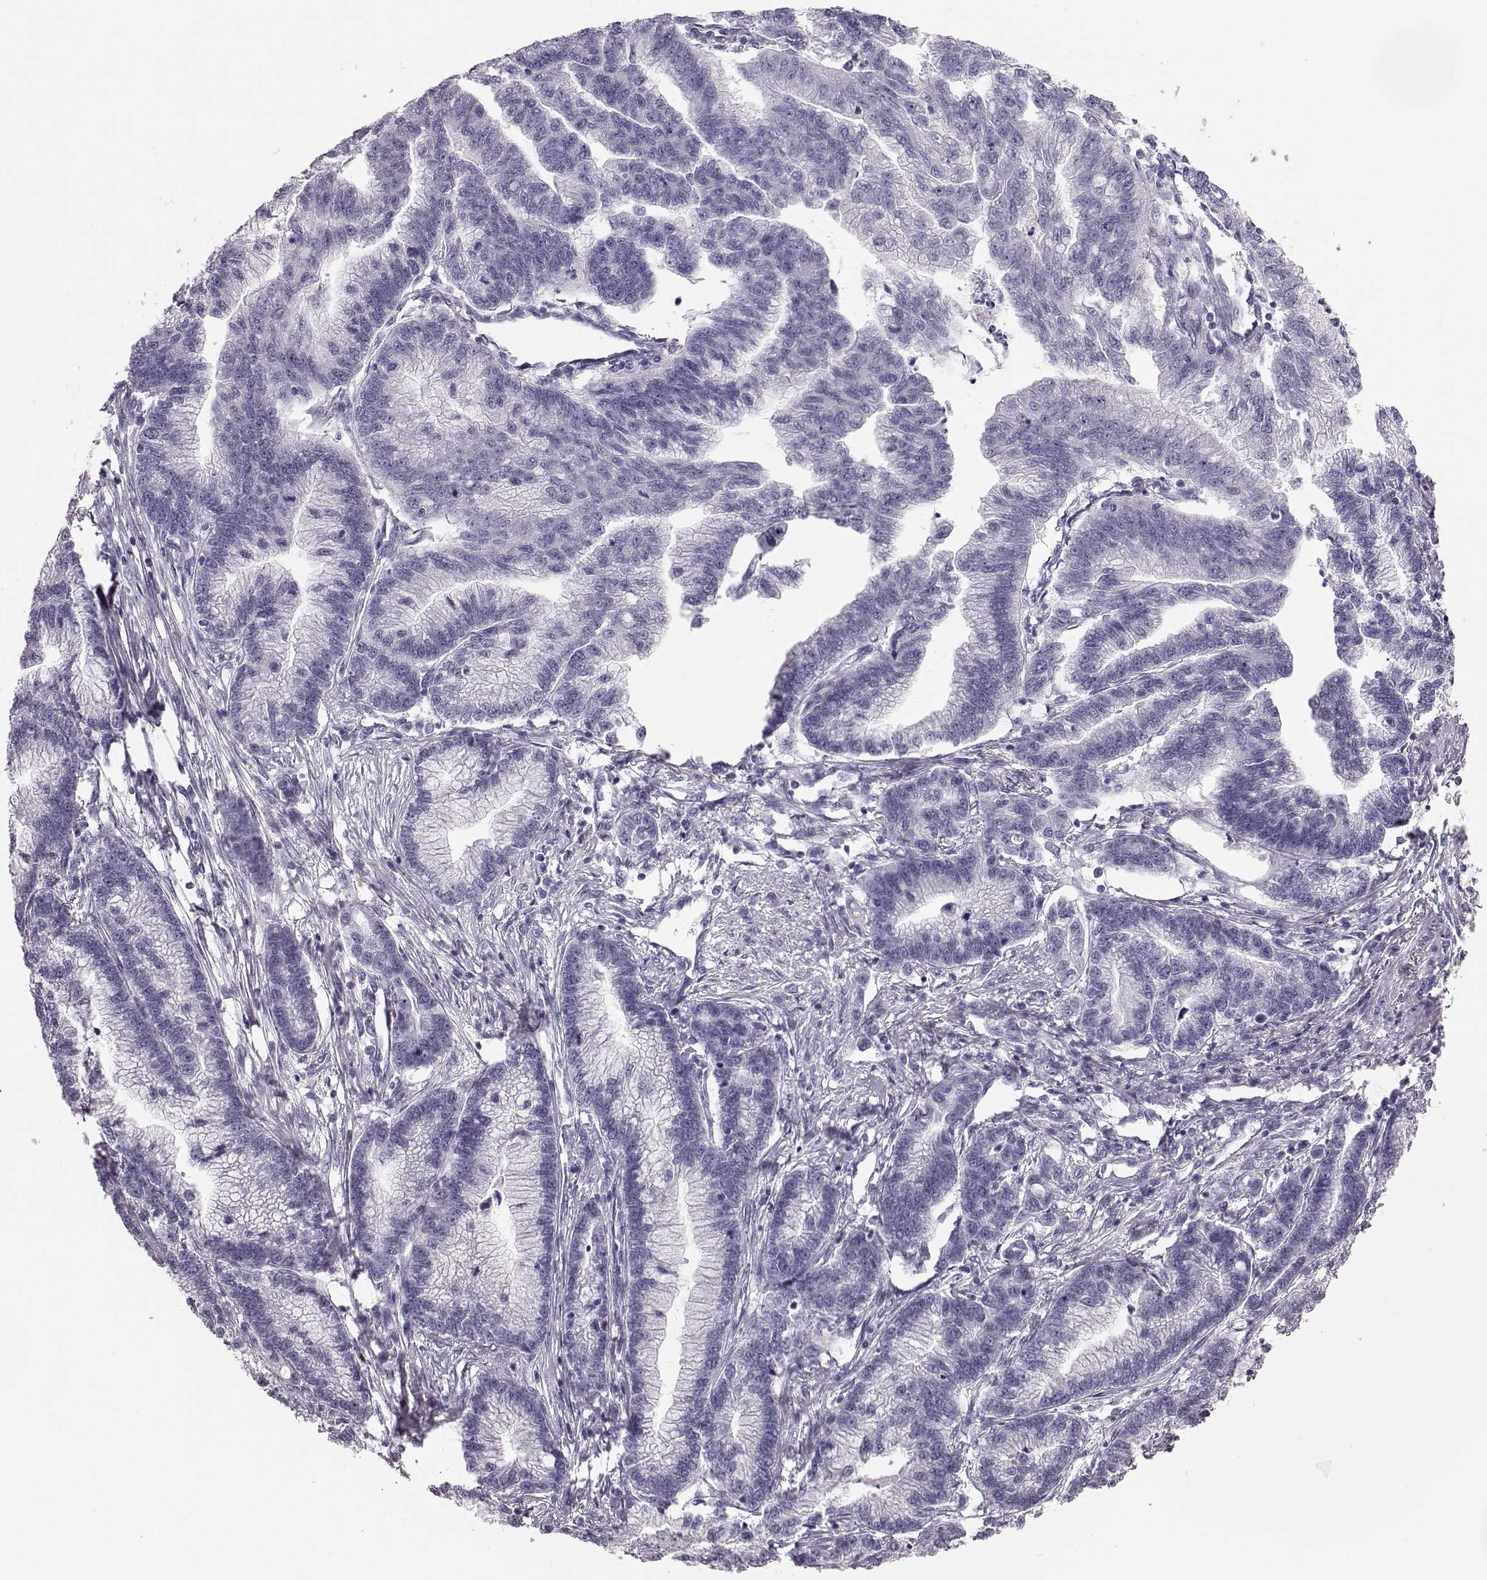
{"staining": {"intensity": "negative", "quantity": "none", "location": "none"}, "tissue": "stomach cancer", "cell_type": "Tumor cells", "image_type": "cancer", "snomed": [{"axis": "morphology", "description": "Adenocarcinoma, NOS"}, {"axis": "topography", "description": "Stomach"}], "caption": "This is an immunohistochemistry (IHC) photomicrograph of stomach adenocarcinoma. There is no staining in tumor cells.", "gene": "BFSP2", "patient": {"sex": "male", "age": 83}}